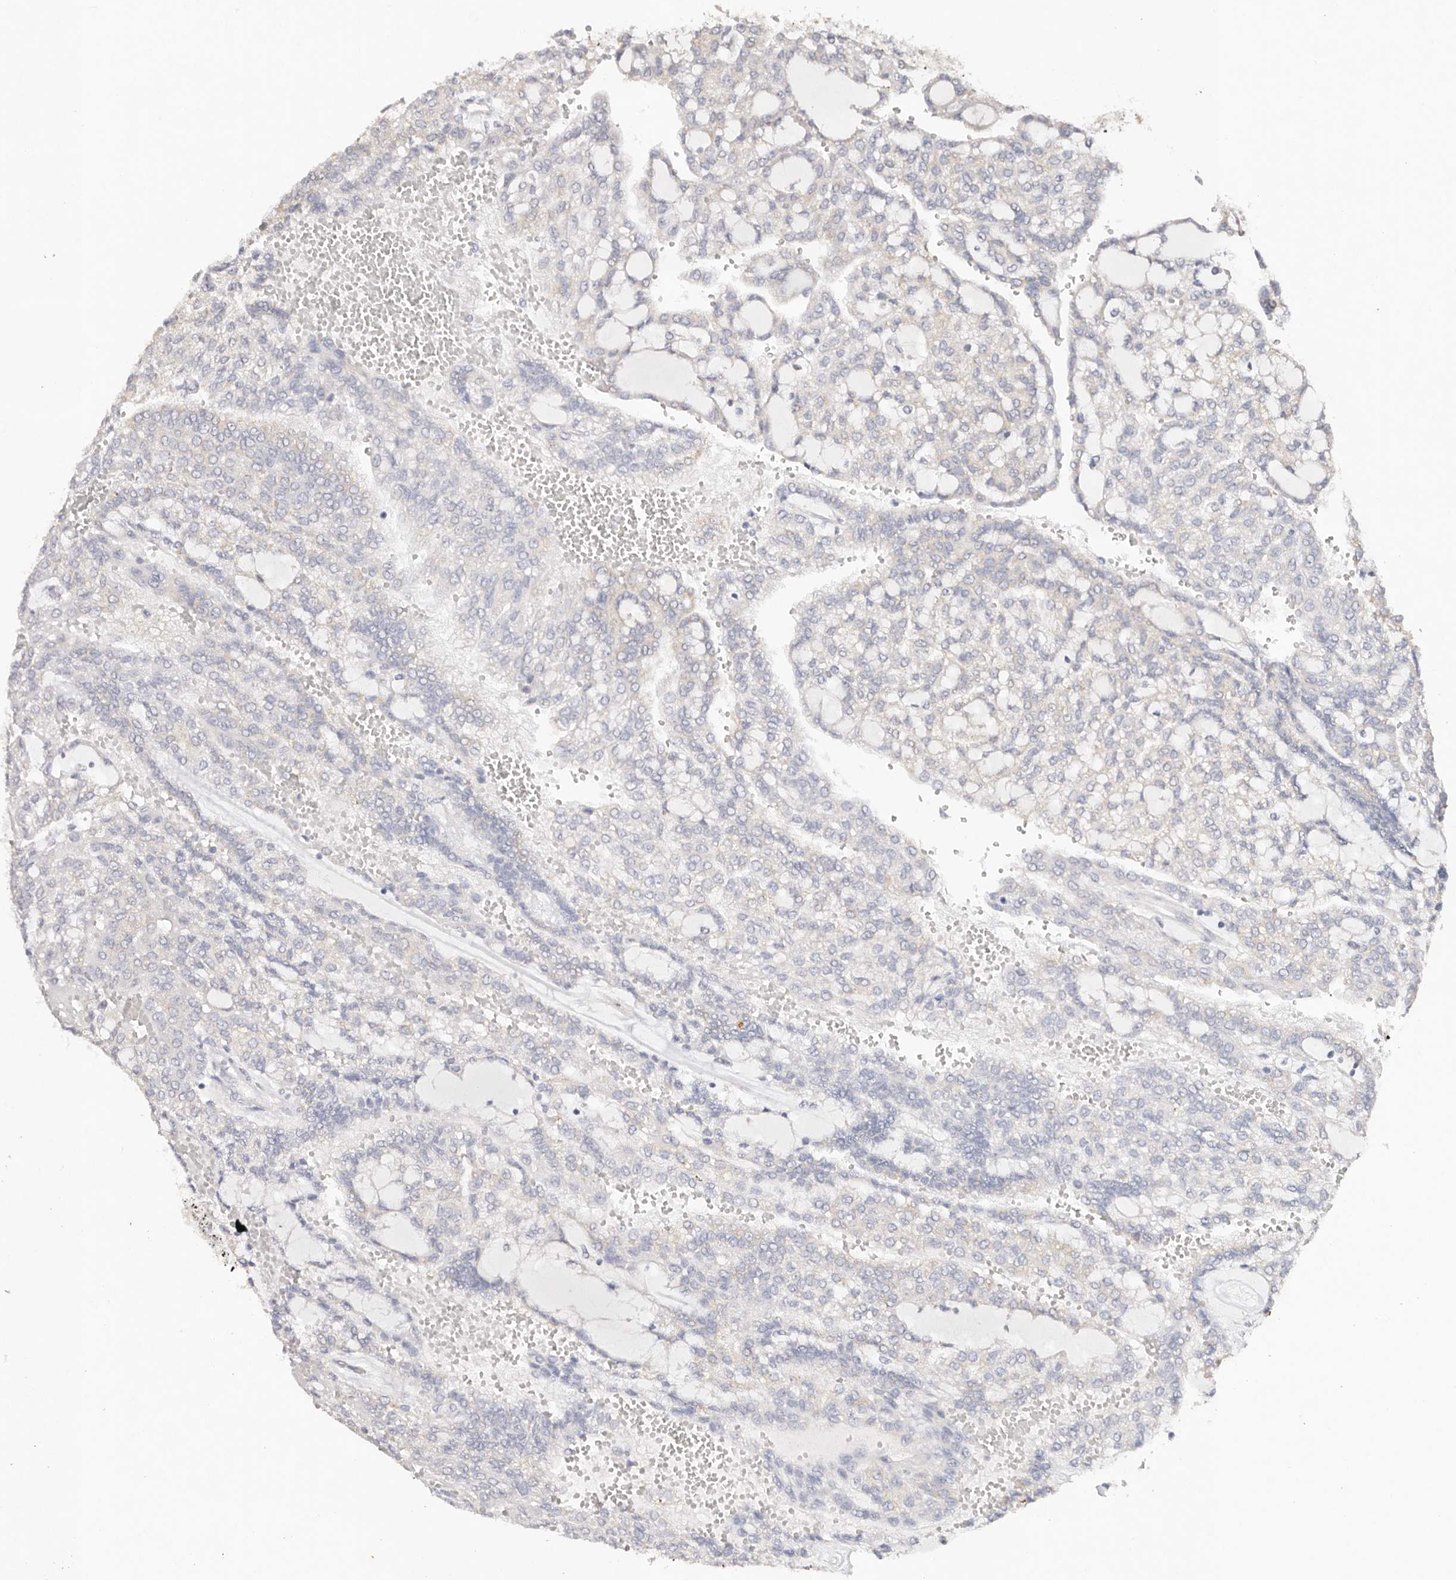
{"staining": {"intensity": "negative", "quantity": "none", "location": "none"}, "tissue": "renal cancer", "cell_type": "Tumor cells", "image_type": "cancer", "snomed": [{"axis": "morphology", "description": "Adenocarcinoma, NOS"}, {"axis": "topography", "description": "Kidney"}], "caption": "Immunohistochemical staining of renal cancer displays no significant expression in tumor cells. (DAB (3,3'-diaminobenzidine) immunohistochemistry visualized using brightfield microscopy, high magnification).", "gene": "VIPAS39", "patient": {"sex": "male", "age": 63}}